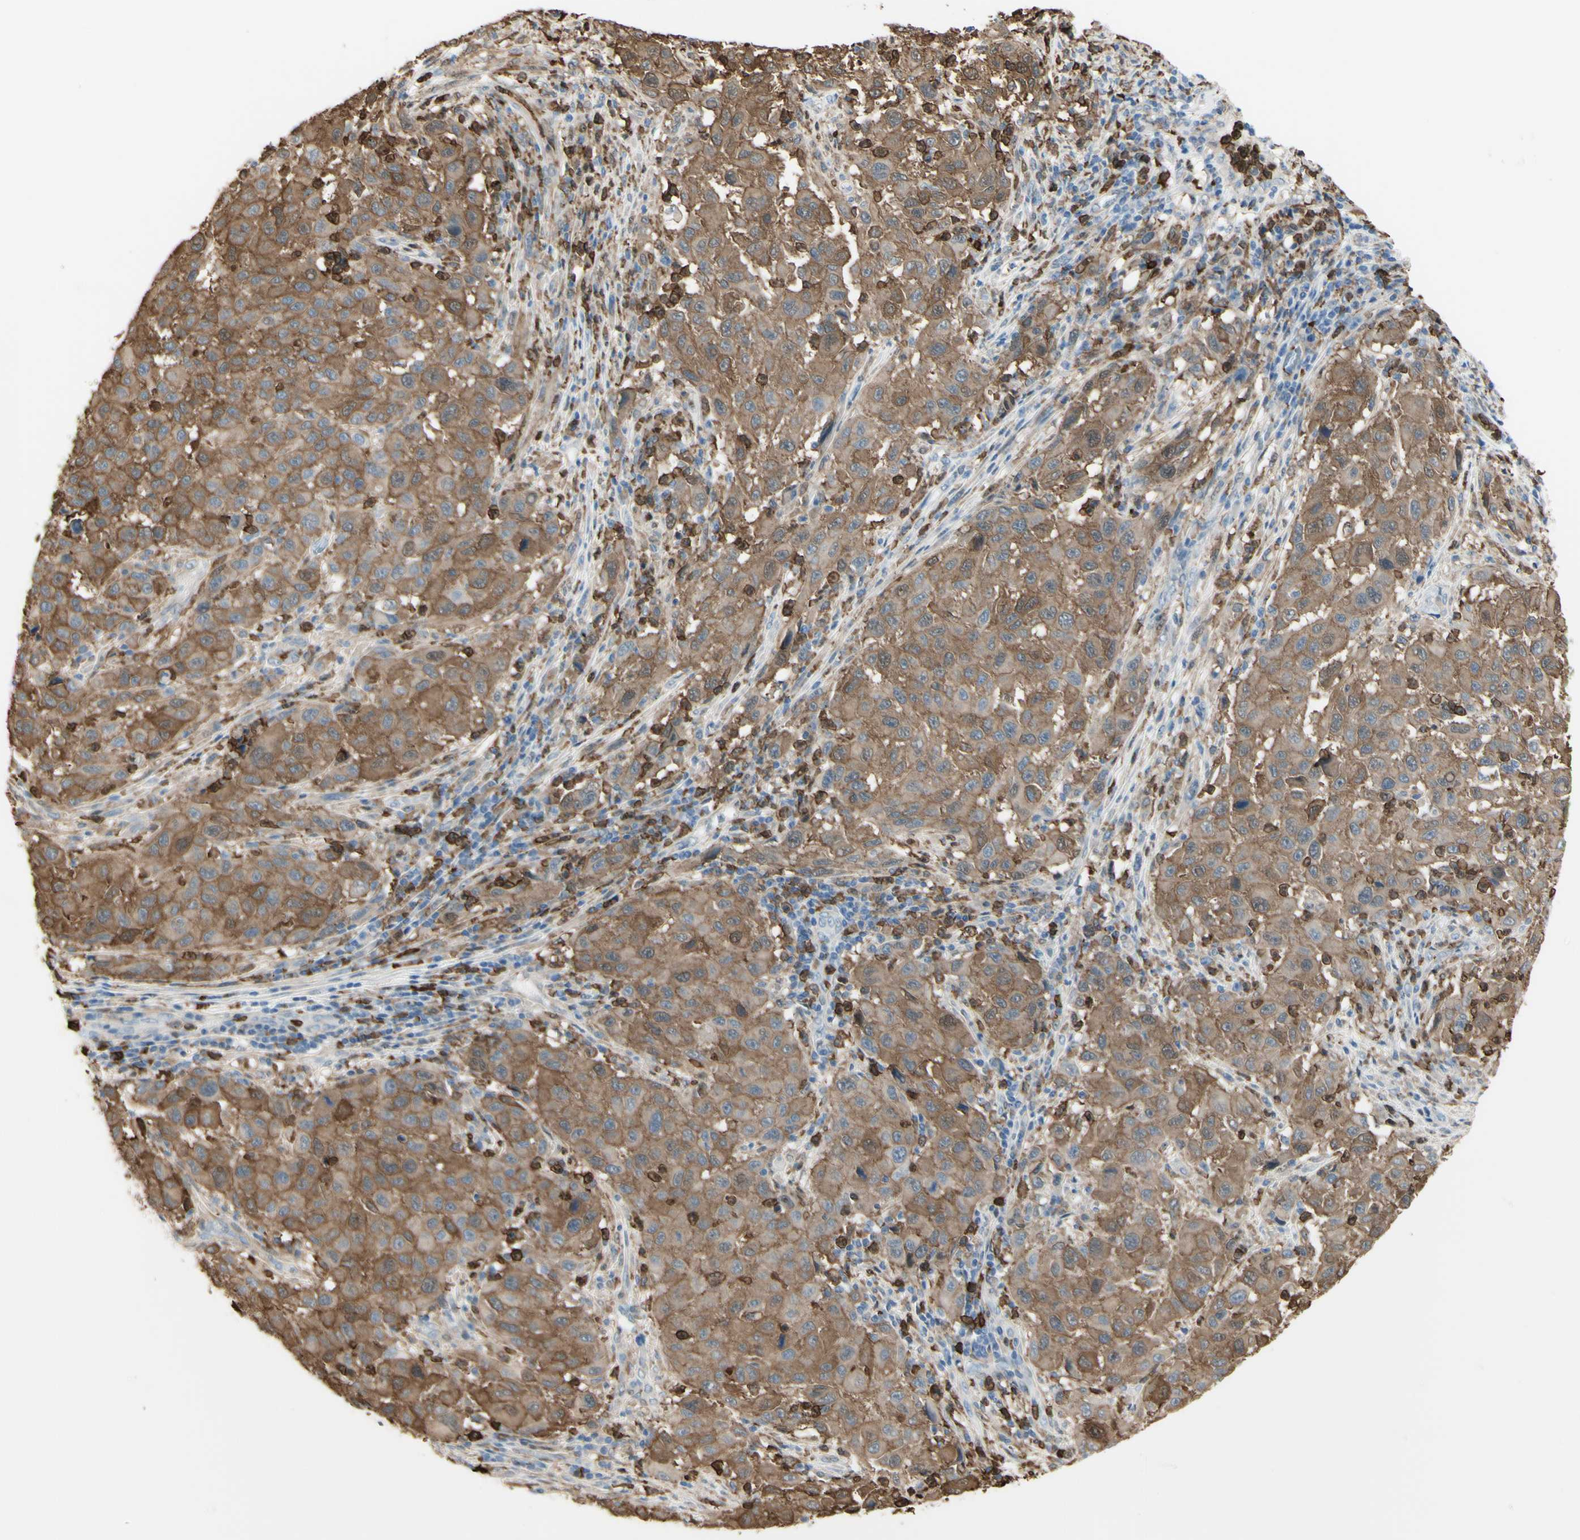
{"staining": {"intensity": "moderate", "quantity": ">75%", "location": "cytoplasmic/membranous"}, "tissue": "melanoma", "cell_type": "Tumor cells", "image_type": "cancer", "snomed": [{"axis": "morphology", "description": "Malignant melanoma, Metastatic site"}, {"axis": "topography", "description": "Lymph node"}], "caption": "Immunohistochemical staining of melanoma shows moderate cytoplasmic/membranous protein expression in approximately >75% of tumor cells.", "gene": "GSN", "patient": {"sex": "male", "age": 61}}